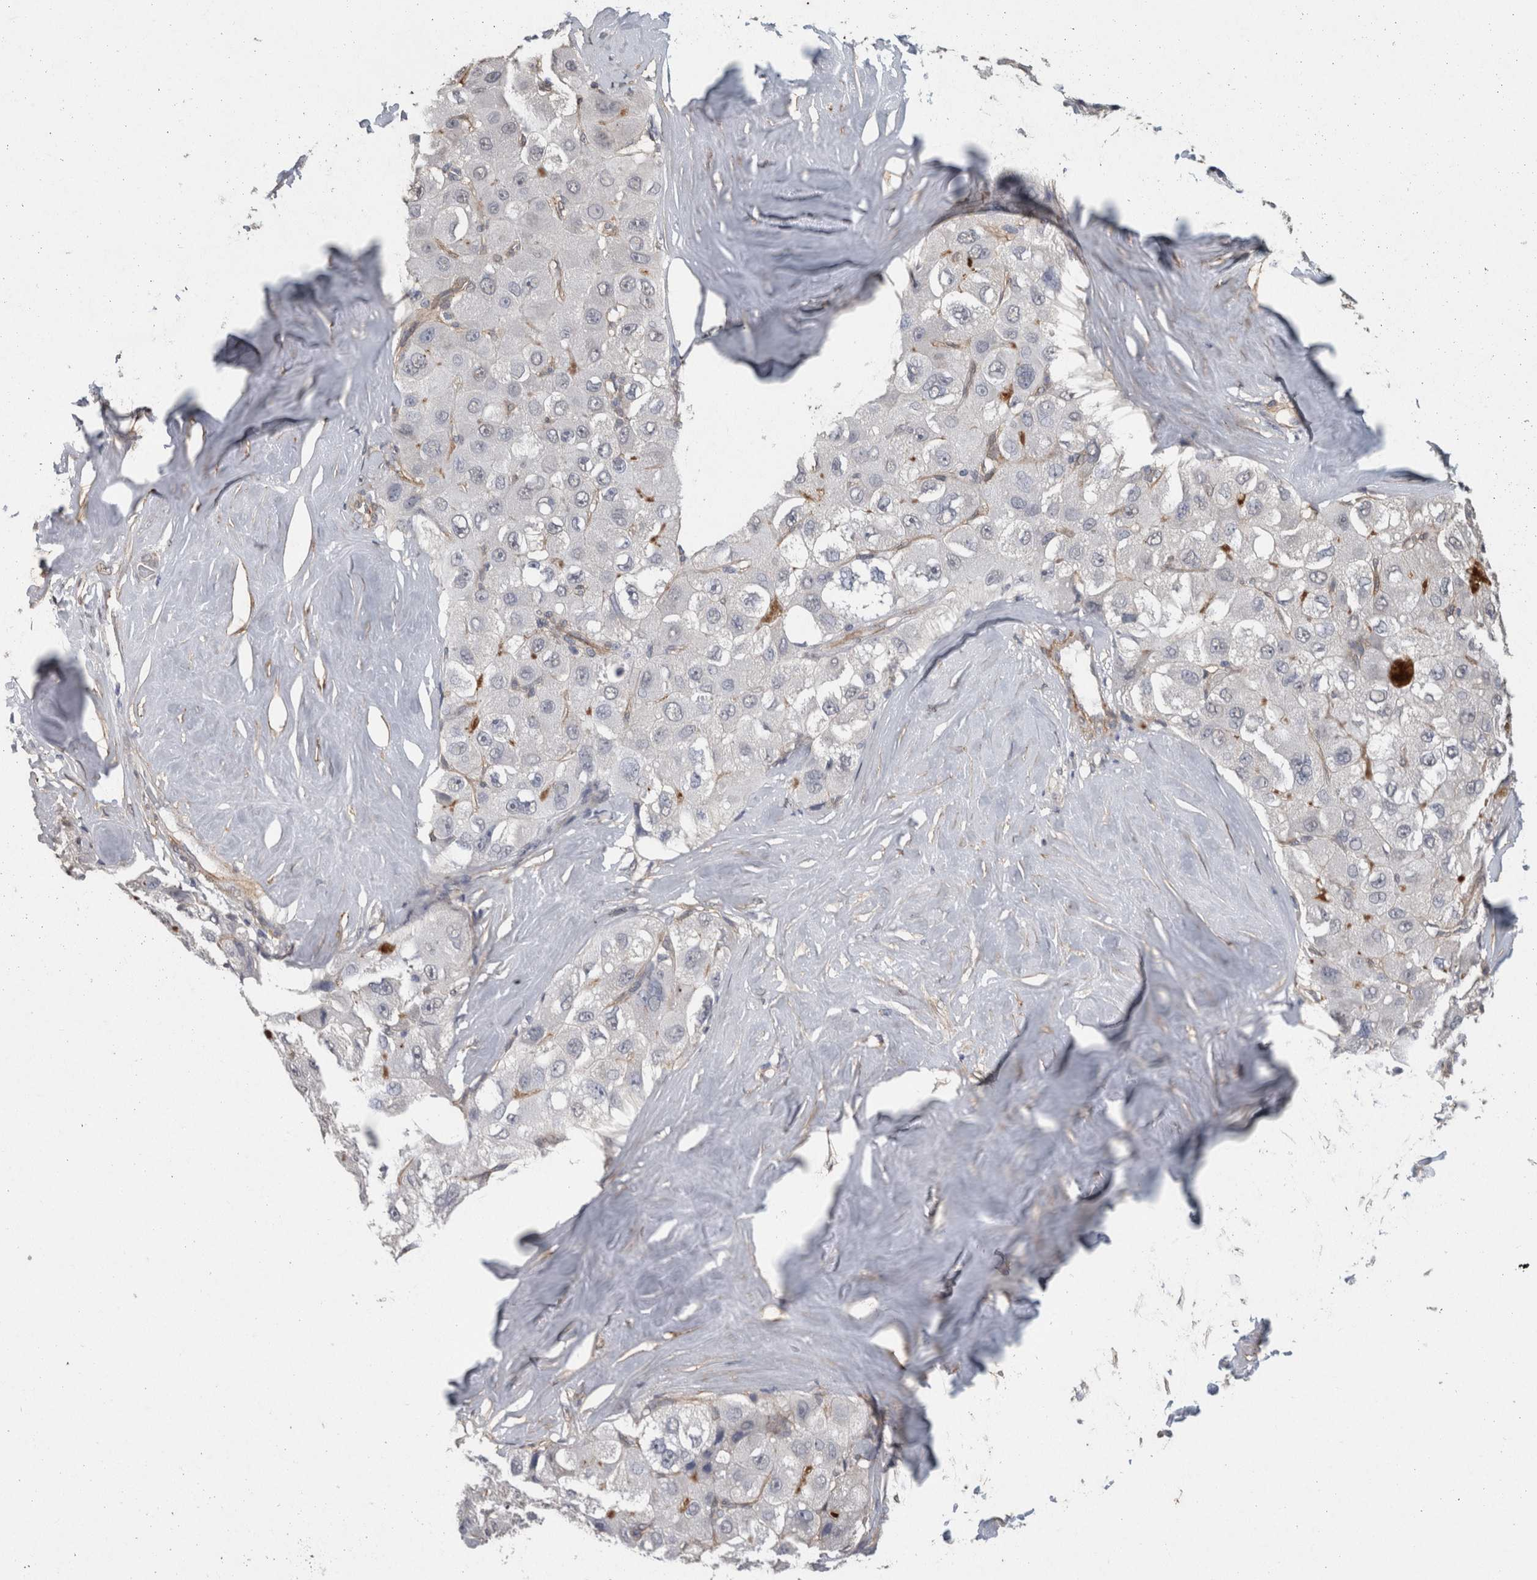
{"staining": {"intensity": "negative", "quantity": "none", "location": "none"}, "tissue": "liver cancer", "cell_type": "Tumor cells", "image_type": "cancer", "snomed": [{"axis": "morphology", "description": "Carcinoma, Hepatocellular, NOS"}, {"axis": "topography", "description": "Liver"}], "caption": "Tumor cells show no significant protein expression in liver cancer (hepatocellular carcinoma).", "gene": "RECK", "patient": {"sex": "male", "age": 80}}